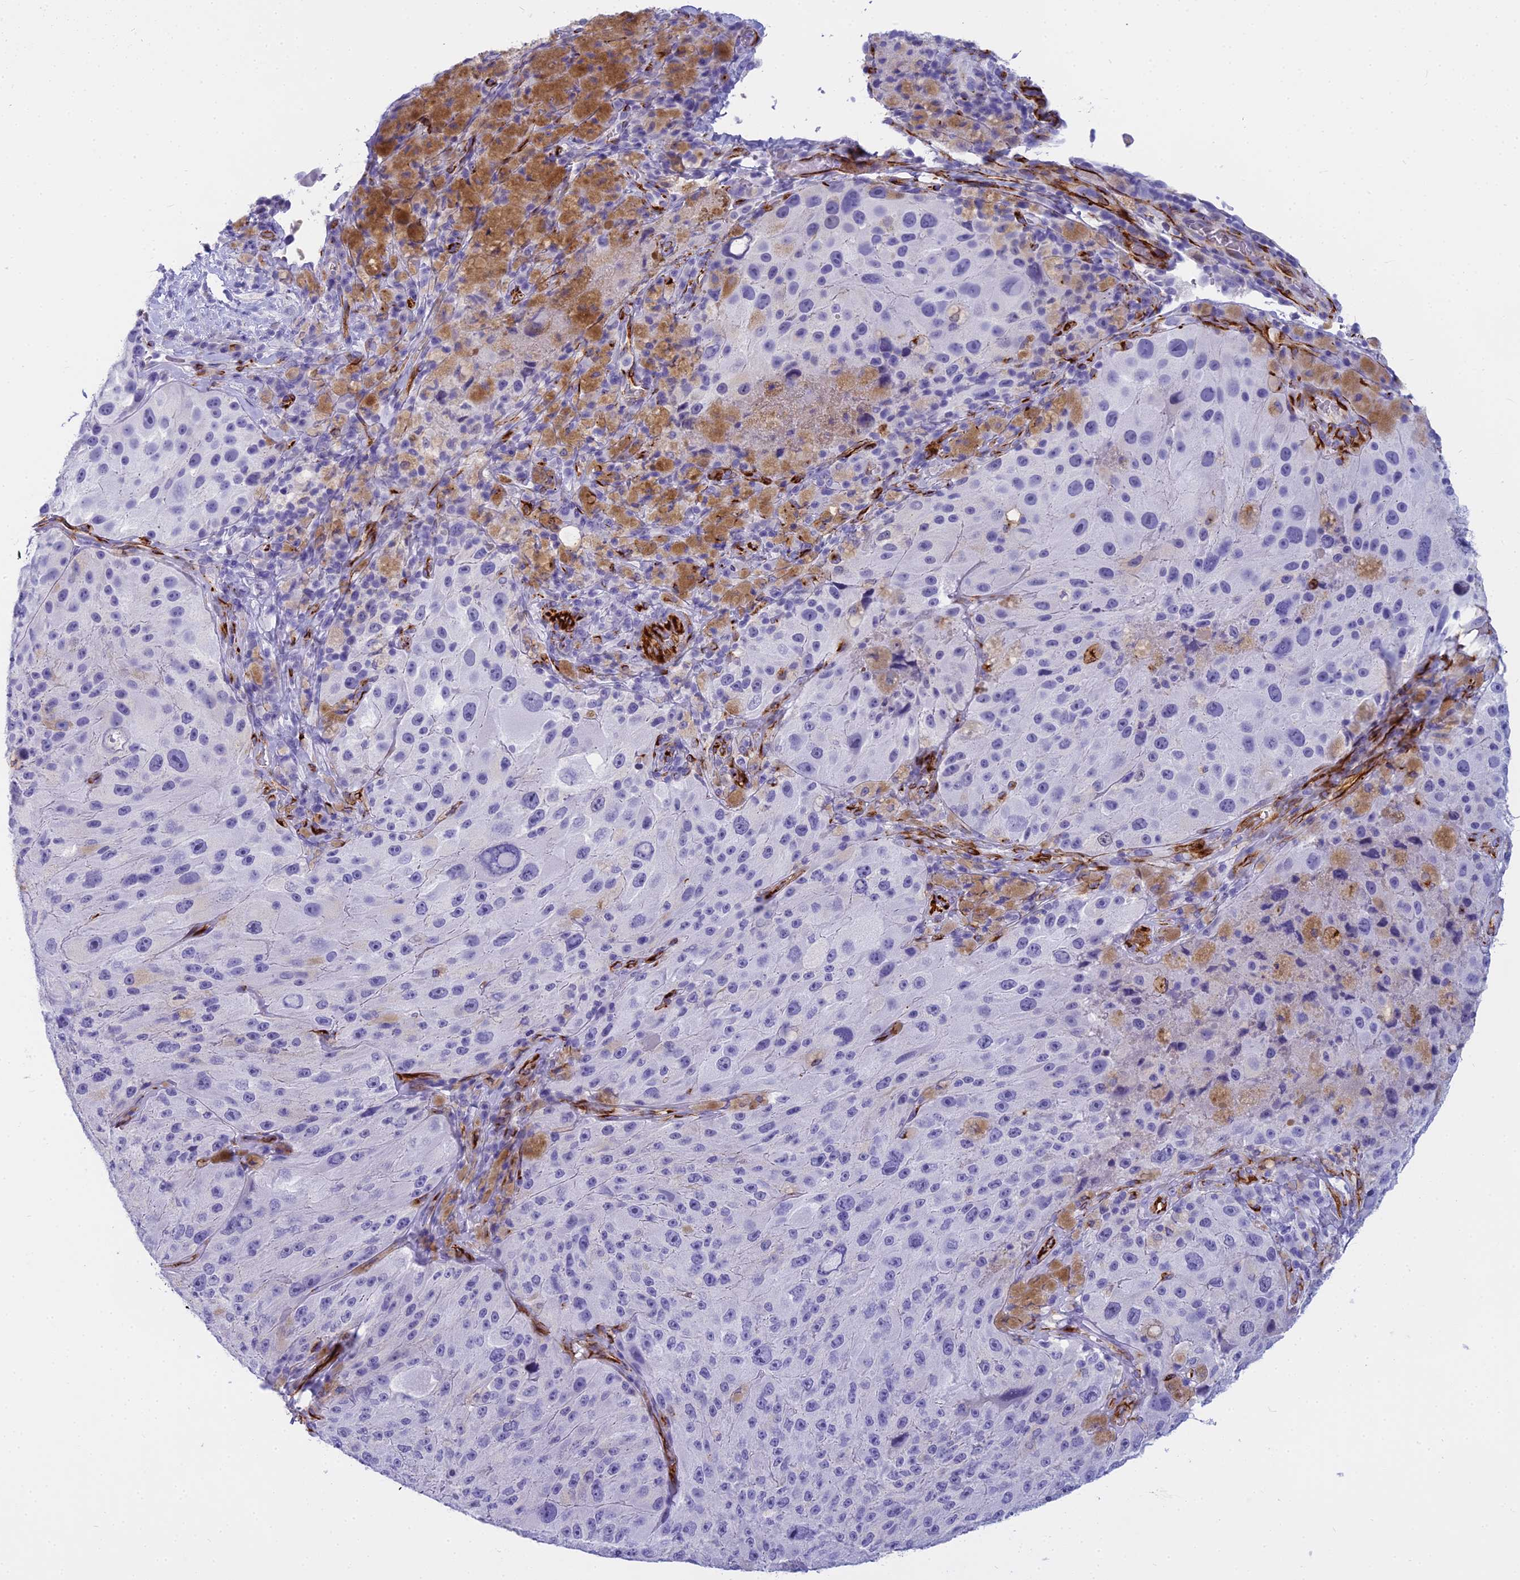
{"staining": {"intensity": "negative", "quantity": "none", "location": "none"}, "tissue": "melanoma", "cell_type": "Tumor cells", "image_type": "cancer", "snomed": [{"axis": "morphology", "description": "Malignant melanoma, Metastatic site"}, {"axis": "topography", "description": "Lymph node"}], "caption": "DAB (3,3'-diaminobenzidine) immunohistochemical staining of malignant melanoma (metastatic site) displays no significant positivity in tumor cells. (Stains: DAB (3,3'-diaminobenzidine) immunohistochemistry (IHC) with hematoxylin counter stain, Microscopy: brightfield microscopy at high magnification).", "gene": "EVI2A", "patient": {"sex": "male", "age": 62}}